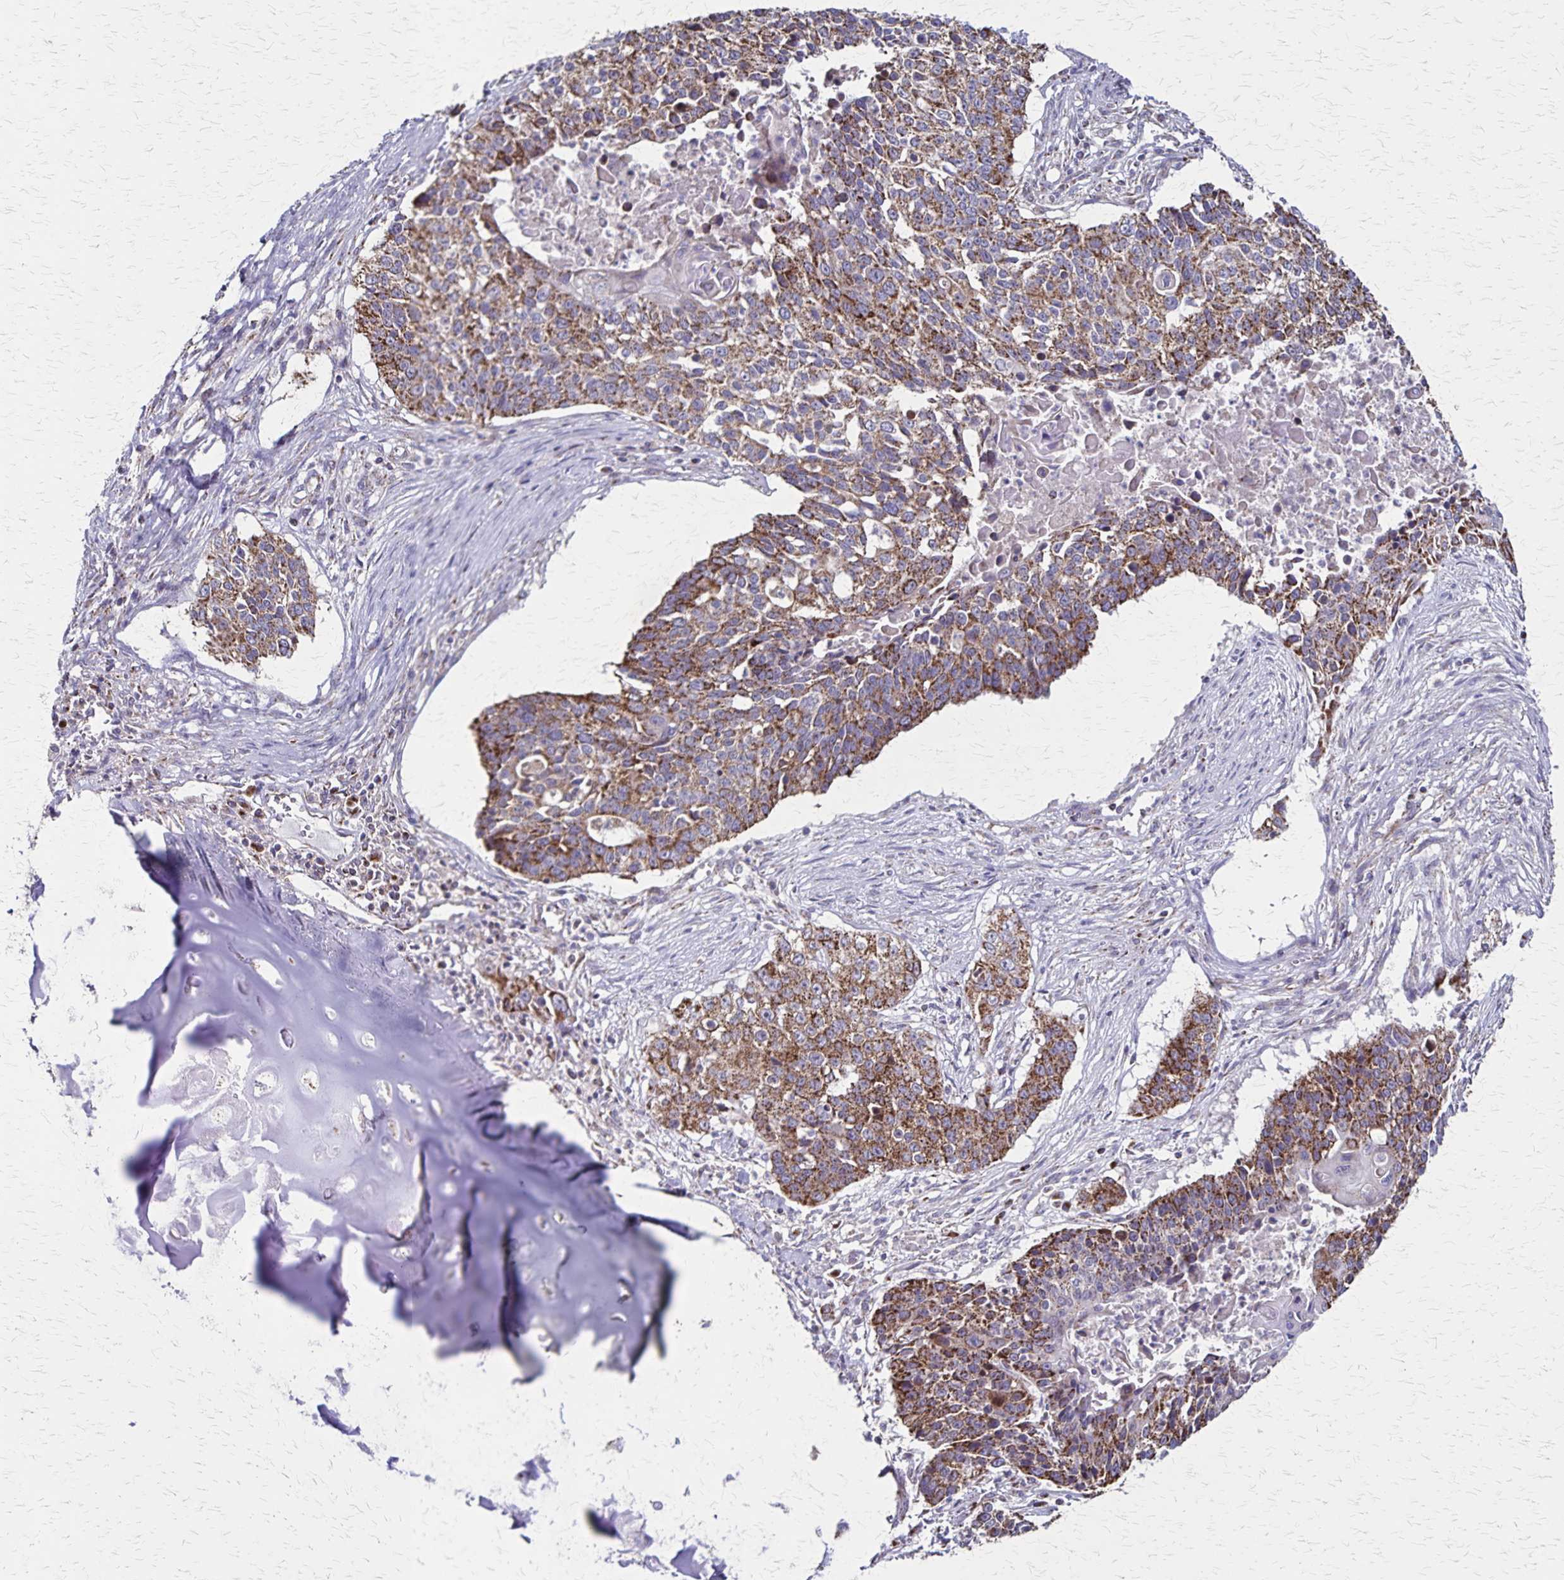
{"staining": {"intensity": "strong", "quantity": ">75%", "location": "cytoplasmic/membranous"}, "tissue": "lung cancer", "cell_type": "Tumor cells", "image_type": "cancer", "snomed": [{"axis": "morphology", "description": "Squamous cell carcinoma, NOS"}, {"axis": "morphology", "description": "Squamous cell carcinoma, metastatic, NOS"}, {"axis": "topography", "description": "Lung"}, {"axis": "topography", "description": "Pleura, NOS"}], "caption": "Strong cytoplasmic/membranous positivity is appreciated in about >75% of tumor cells in squamous cell carcinoma (lung).", "gene": "NFS1", "patient": {"sex": "male", "age": 72}}